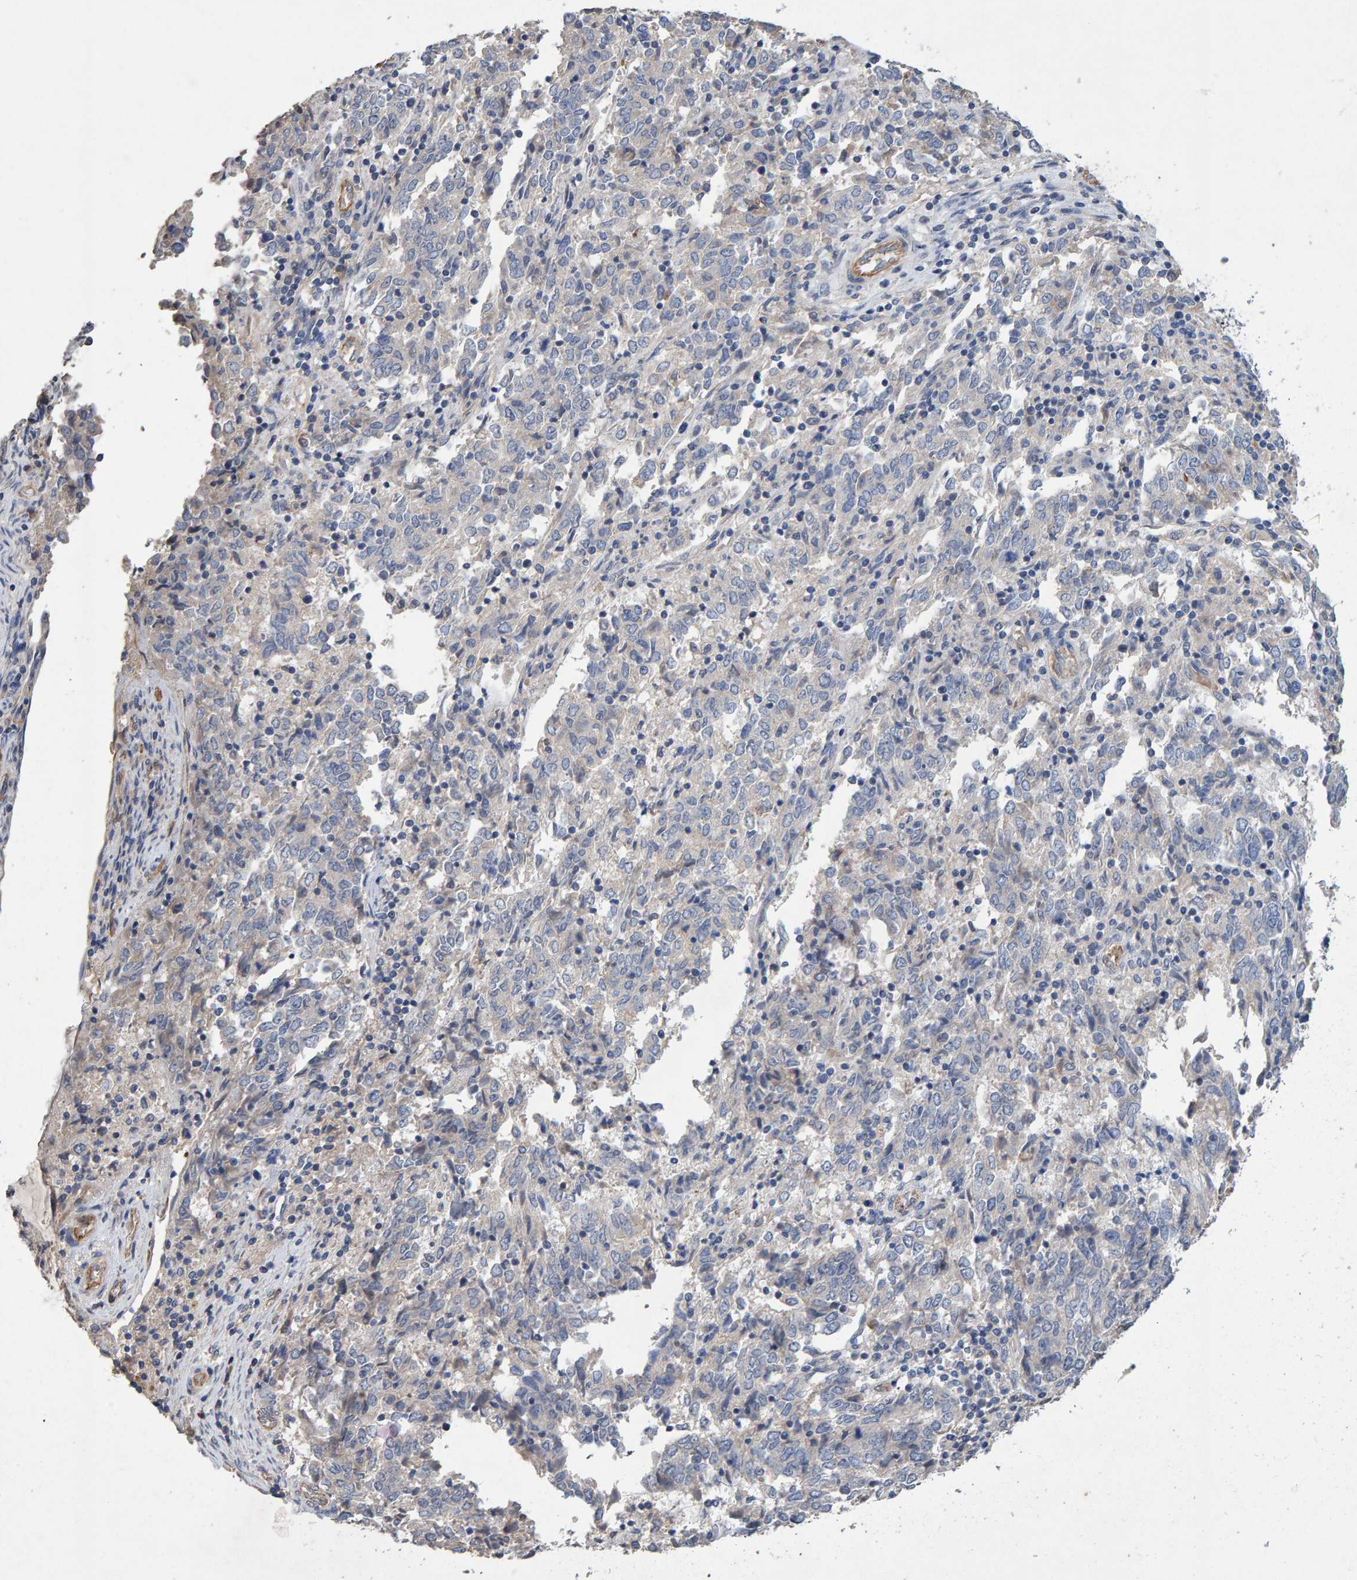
{"staining": {"intensity": "negative", "quantity": "none", "location": "none"}, "tissue": "endometrial cancer", "cell_type": "Tumor cells", "image_type": "cancer", "snomed": [{"axis": "morphology", "description": "Adenocarcinoma, NOS"}, {"axis": "topography", "description": "Endometrium"}], "caption": "Adenocarcinoma (endometrial) was stained to show a protein in brown. There is no significant expression in tumor cells.", "gene": "EFR3A", "patient": {"sex": "female", "age": 80}}